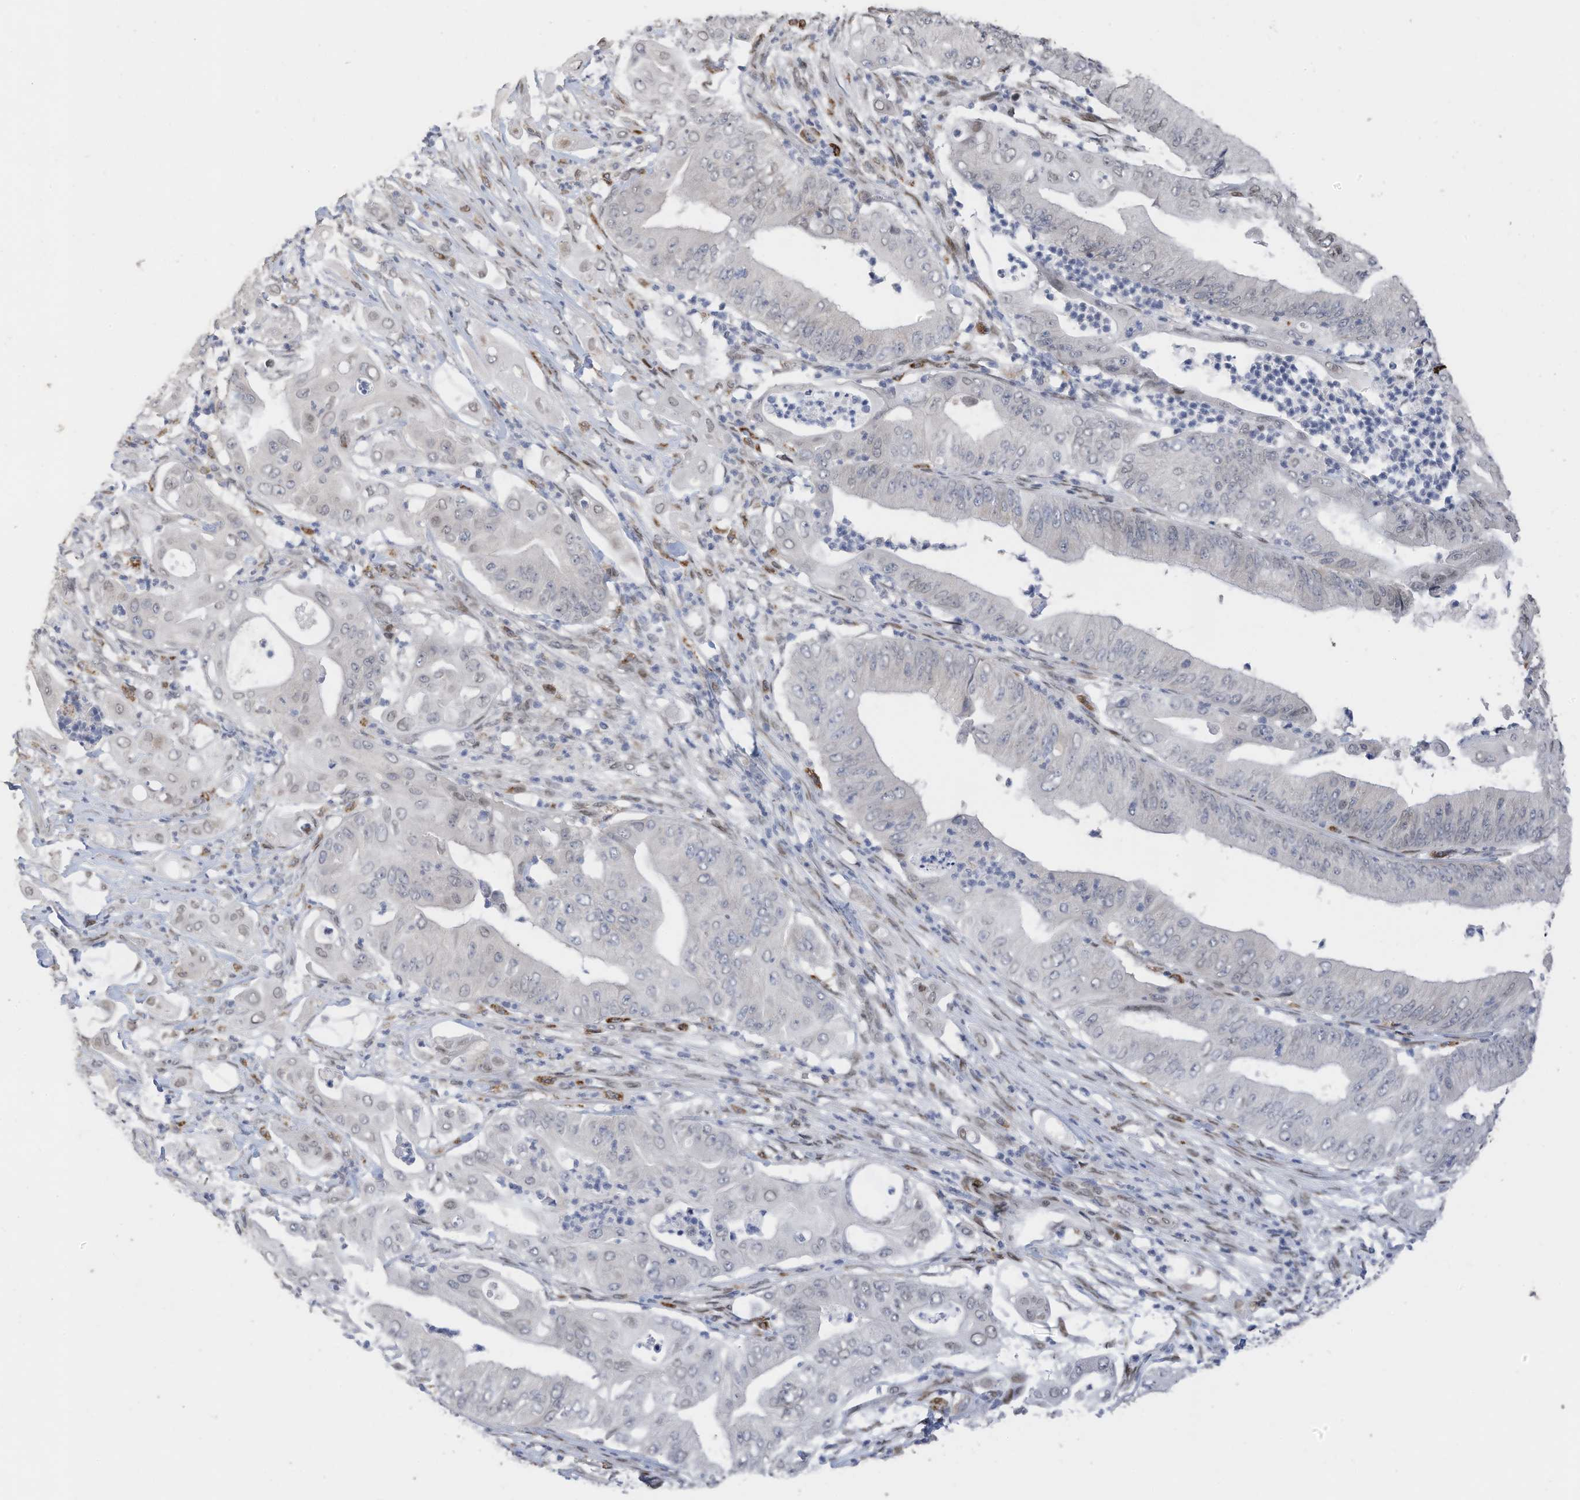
{"staining": {"intensity": "negative", "quantity": "none", "location": "none"}, "tissue": "pancreatic cancer", "cell_type": "Tumor cells", "image_type": "cancer", "snomed": [{"axis": "morphology", "description": "Adenocarcinoma, NOS"}, {"axis": "topography", "description": "Pancreas"}], "caption": "DAB (3,3'-diaminobenzidine) immunohistochemical staining of pancreatic cancer shows no significant positivity in tumor cells.", "gene": "RABL3", "patient": {"sex": "female", "age": 77}}